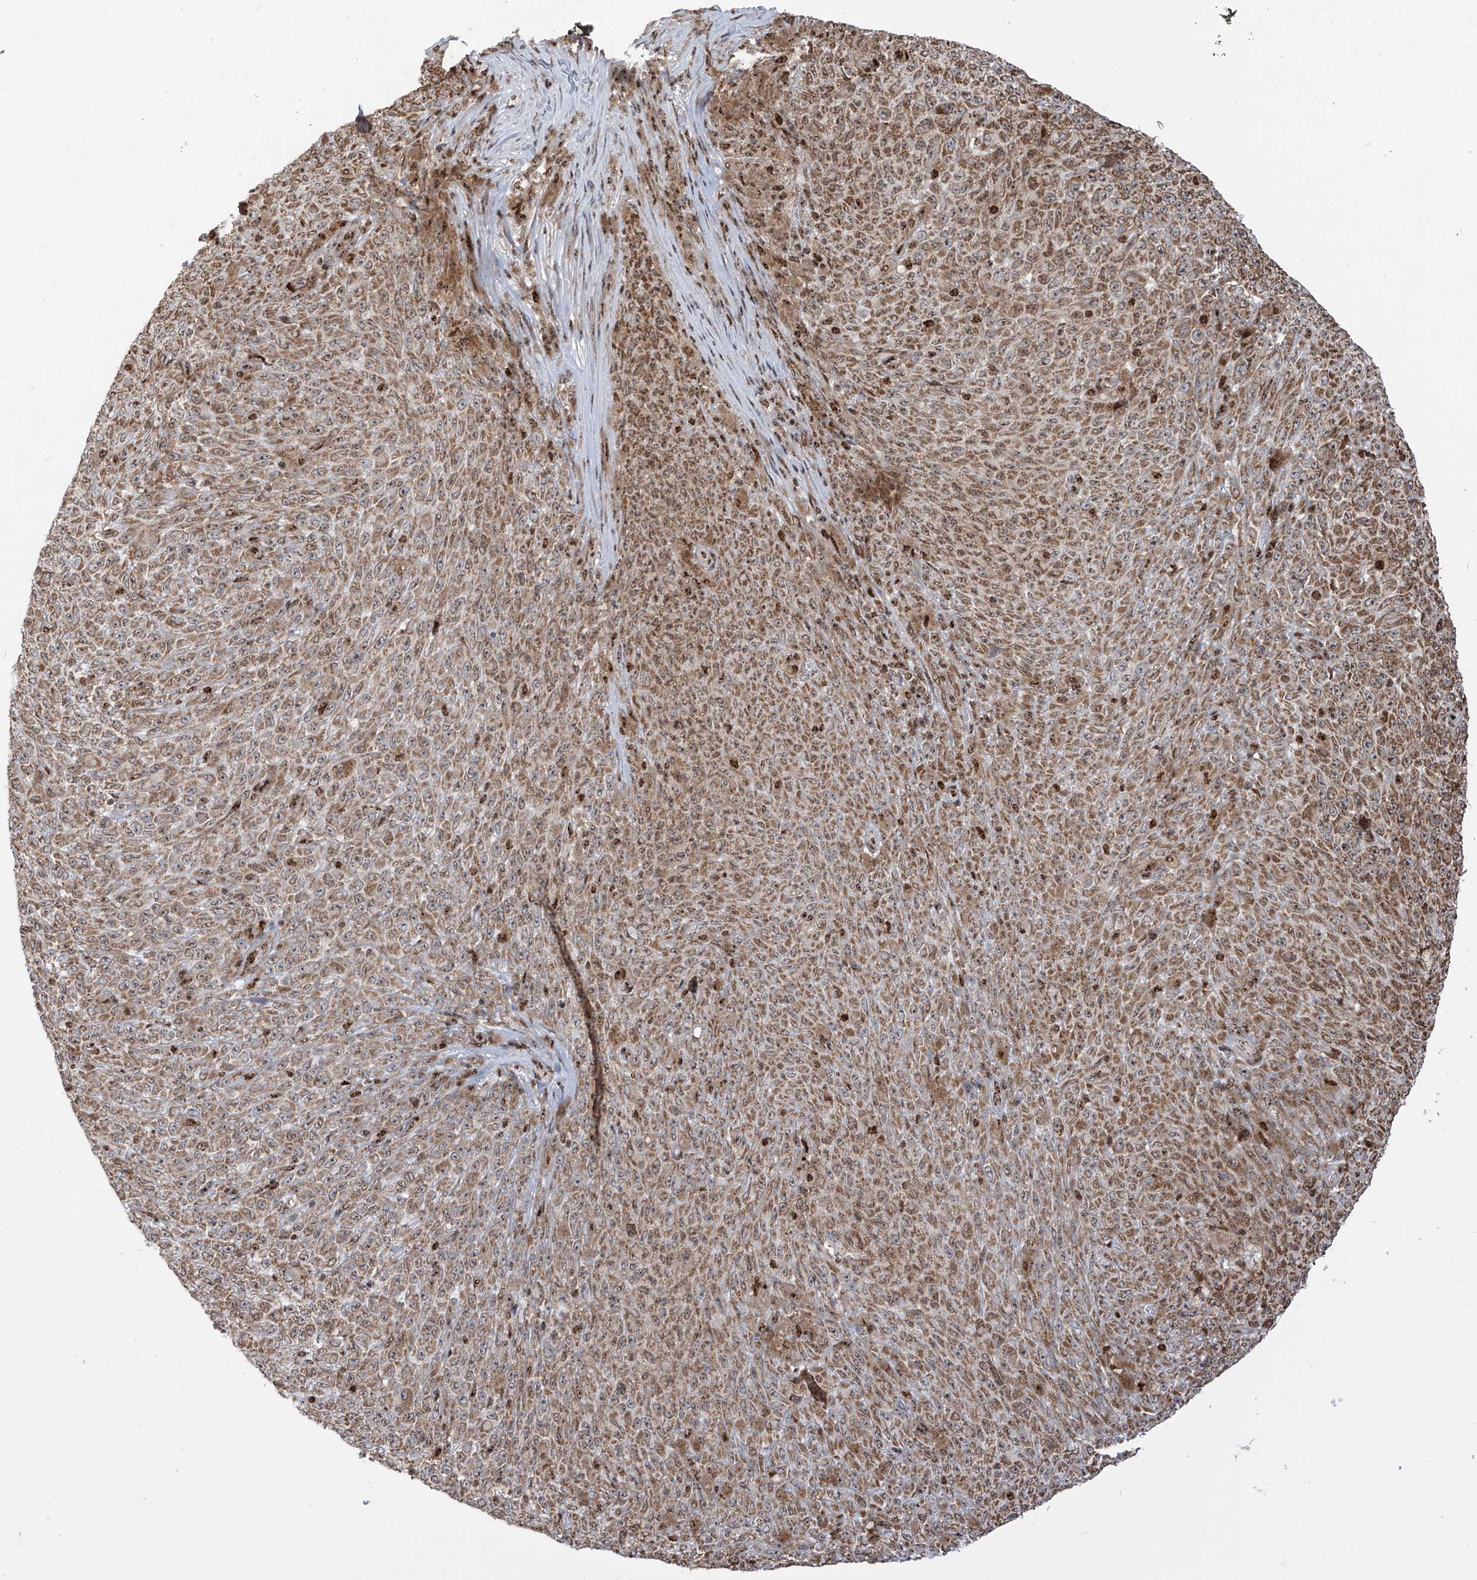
{"staining": {"intensity": "moderate", "quantity": ">75%", "location": "cytoplasmic/membranous"}, "tissue": "melanoma", "cell_type": "Tumor cells", "image_type": "cancer", "snomed": [{"axis": "morphology", "description": "Malignant melanoma, NOS"}, {"axis": "topography", "description": "Skin"}], "caption": "DAB immunohistochemical staining of human melanoma displays moderate cytoplasmic/membranous protein positivity in about >75% of tumor cells.", "gene": "ZBTB8A", "patient": {"sex": "female", "age": 82}}